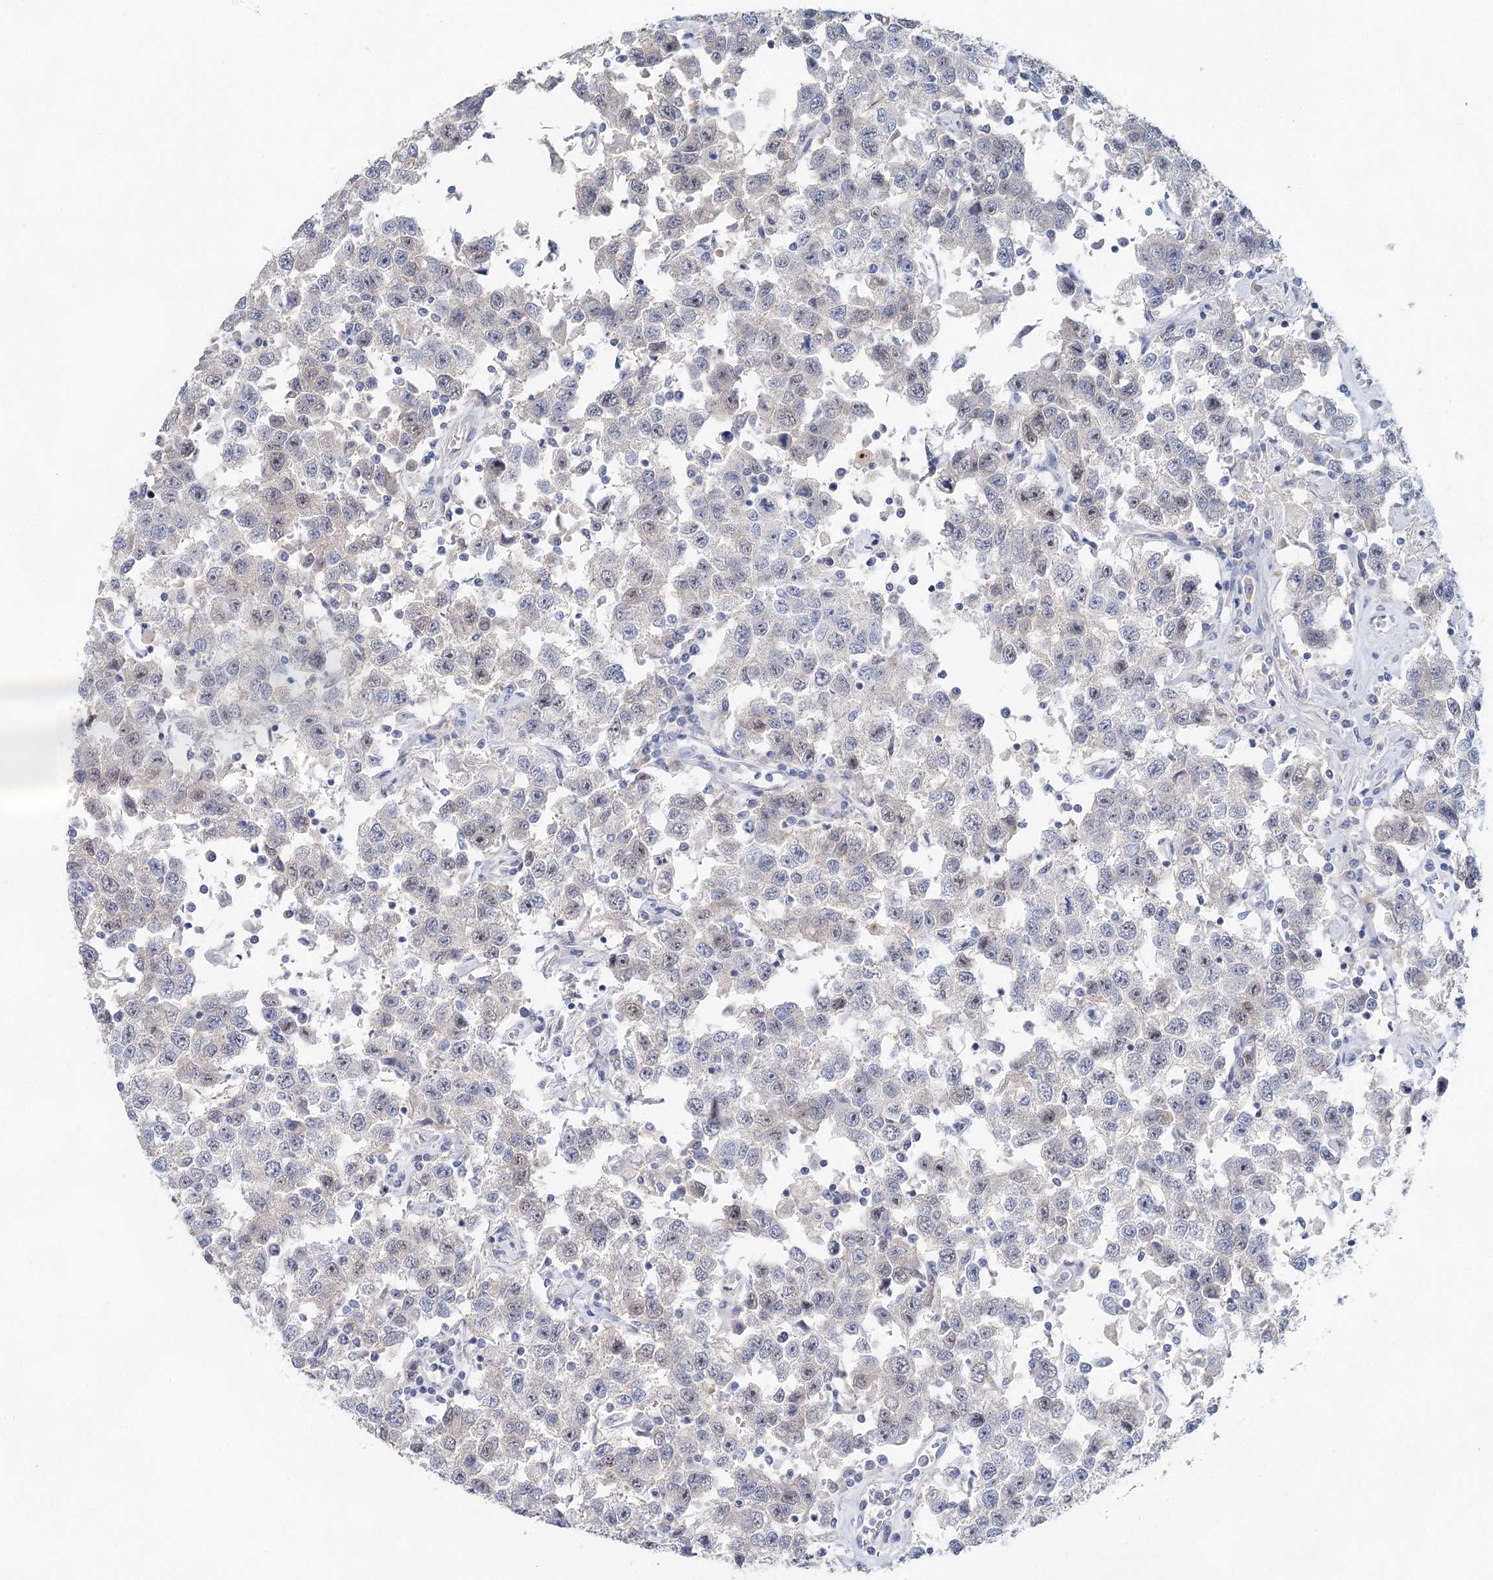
{"staining": {"intensity": "weak", "quantity": "<25%", "location": "nuclear"}, "tissue": "testis cancer", "cell_type": "Tumor cells", "image_type": "cancer", "snomed": [{"axis": "morphology", "description": "Seminoma, NOS"}, {"axis": "topography", "description": "Testis"}], "caption": "This is an immunohistochemistry micrograph of human testis cancer. There is no staining in tumor cells.", "gene": "SLC19A3", "patient": {"sex": "male", "age": 41}}